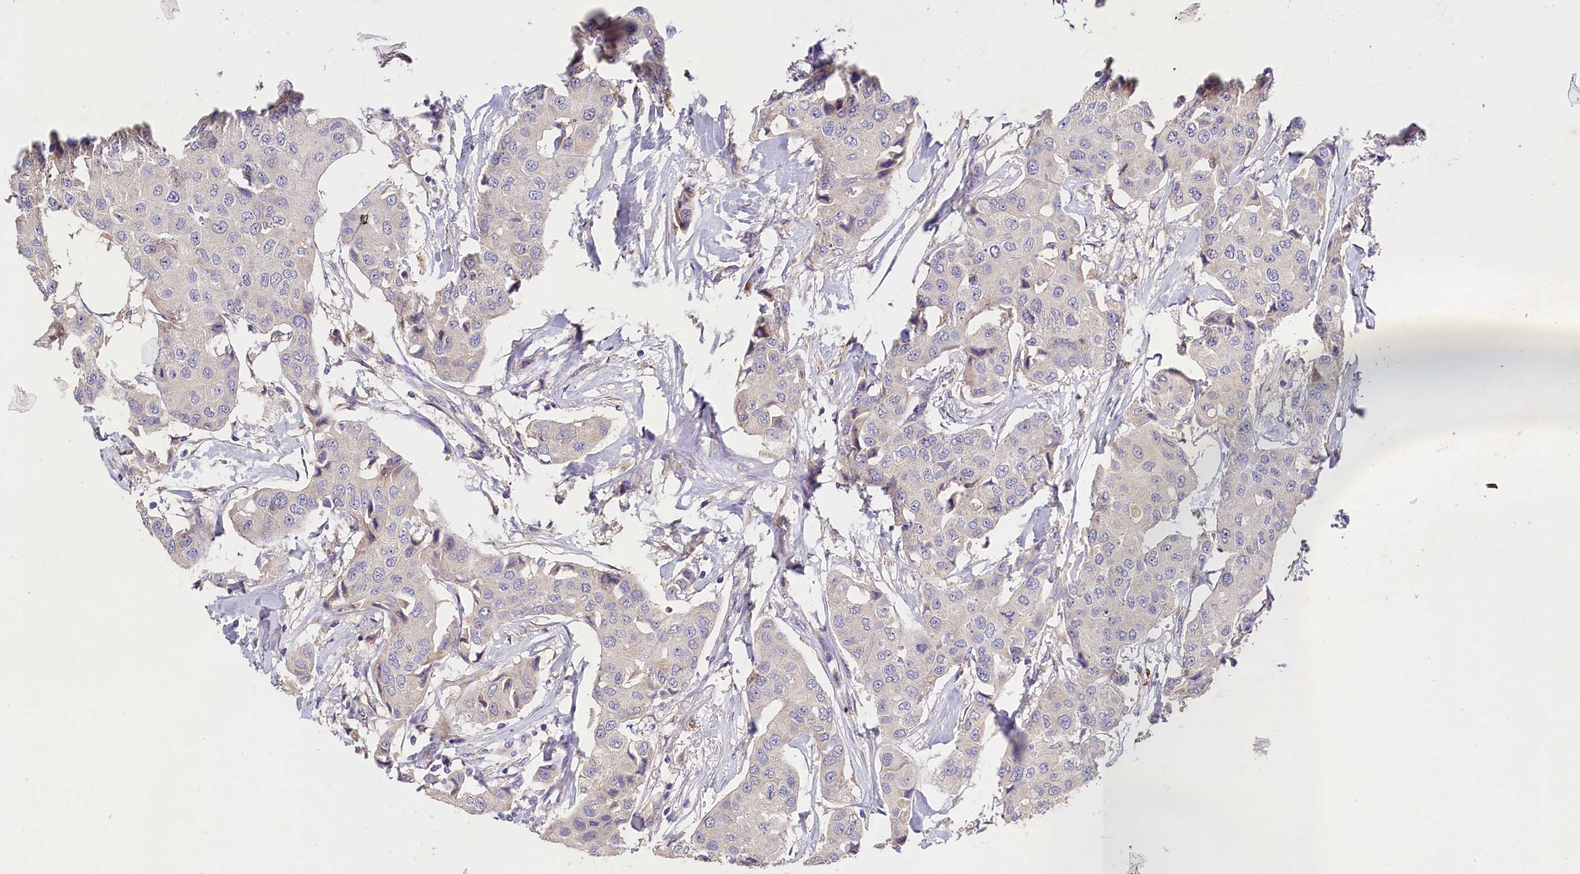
{"staining": {"intensity": "negative", "quantity": "none", "location": "none"}, "tissue": "breast cancer", "cell_type": "Tumor cells", "image_type": "cancer", "snomed": [{"axis": "morphology", "description": "Duct carcinoma"}, {"axis": "topography", "description": "Breast"}], "caption": "IHC image of neoplastic tissue: breast invasive ductal carcinoma stained with DAB shows no significant protein staining in tumor cells.", "gene": "ST7L", "patient": {"sex": "female", "age": 80}}